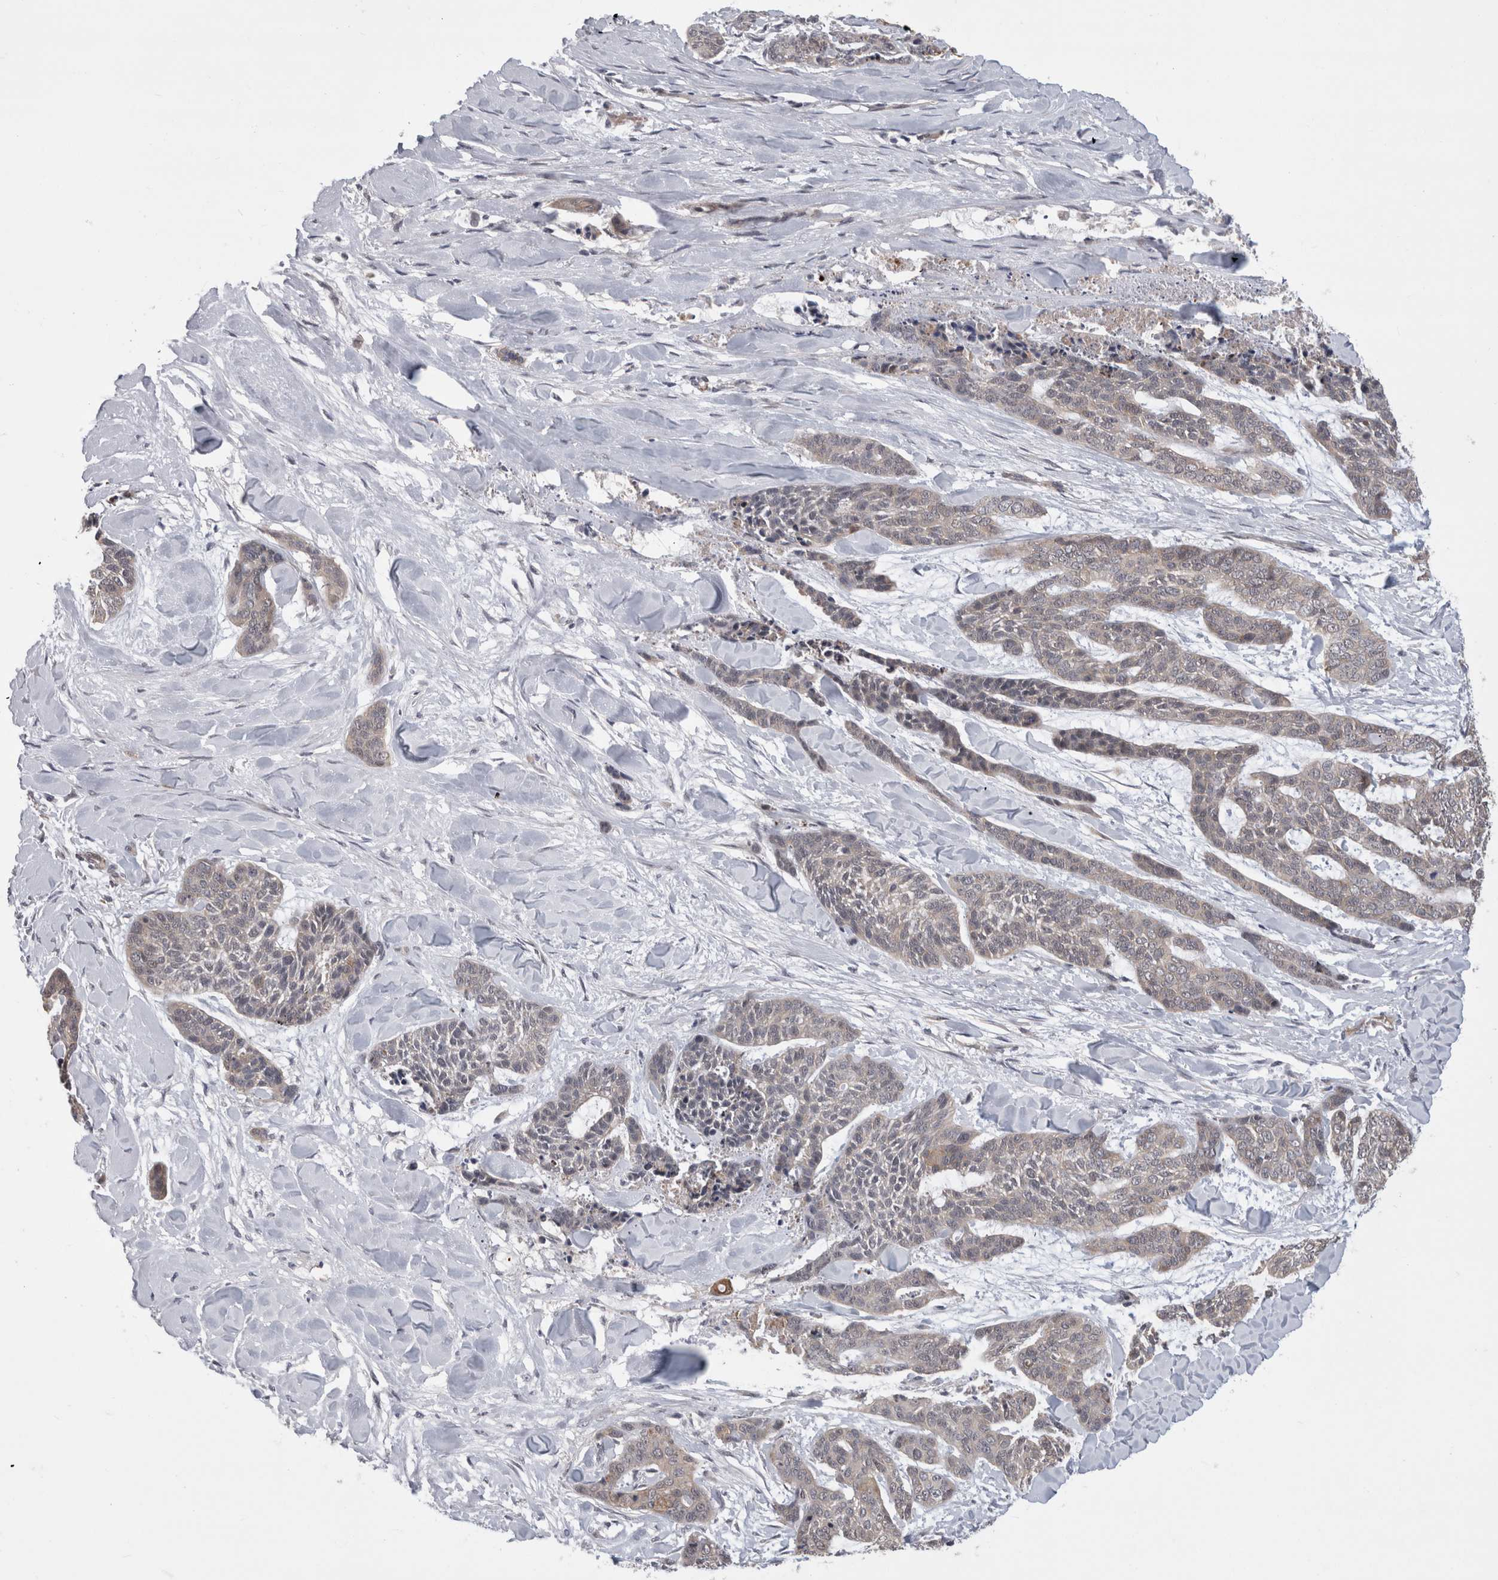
{"staining": {"intensity": "negative", "quantity": "none", "location": "none"}, "tissue": "skin cancer", "cell_type": "Tumor cells", "image_type": "cancer", "snomed": [{"axis": "morphology", "description": "Basal cell carcinoma"}, {"axis": "topography", "description": "Skin"}], "caption": "DAB immunohistochemical staining of human basal cell carcinoma (skin) shows no significant positivity in tumor cells. The staining is performed using DAB brown chromogen with nuclei counter-stained in using hematoxylin.", "gene": "FAM83H", "patient": {"sex": "female", "age": 64}}